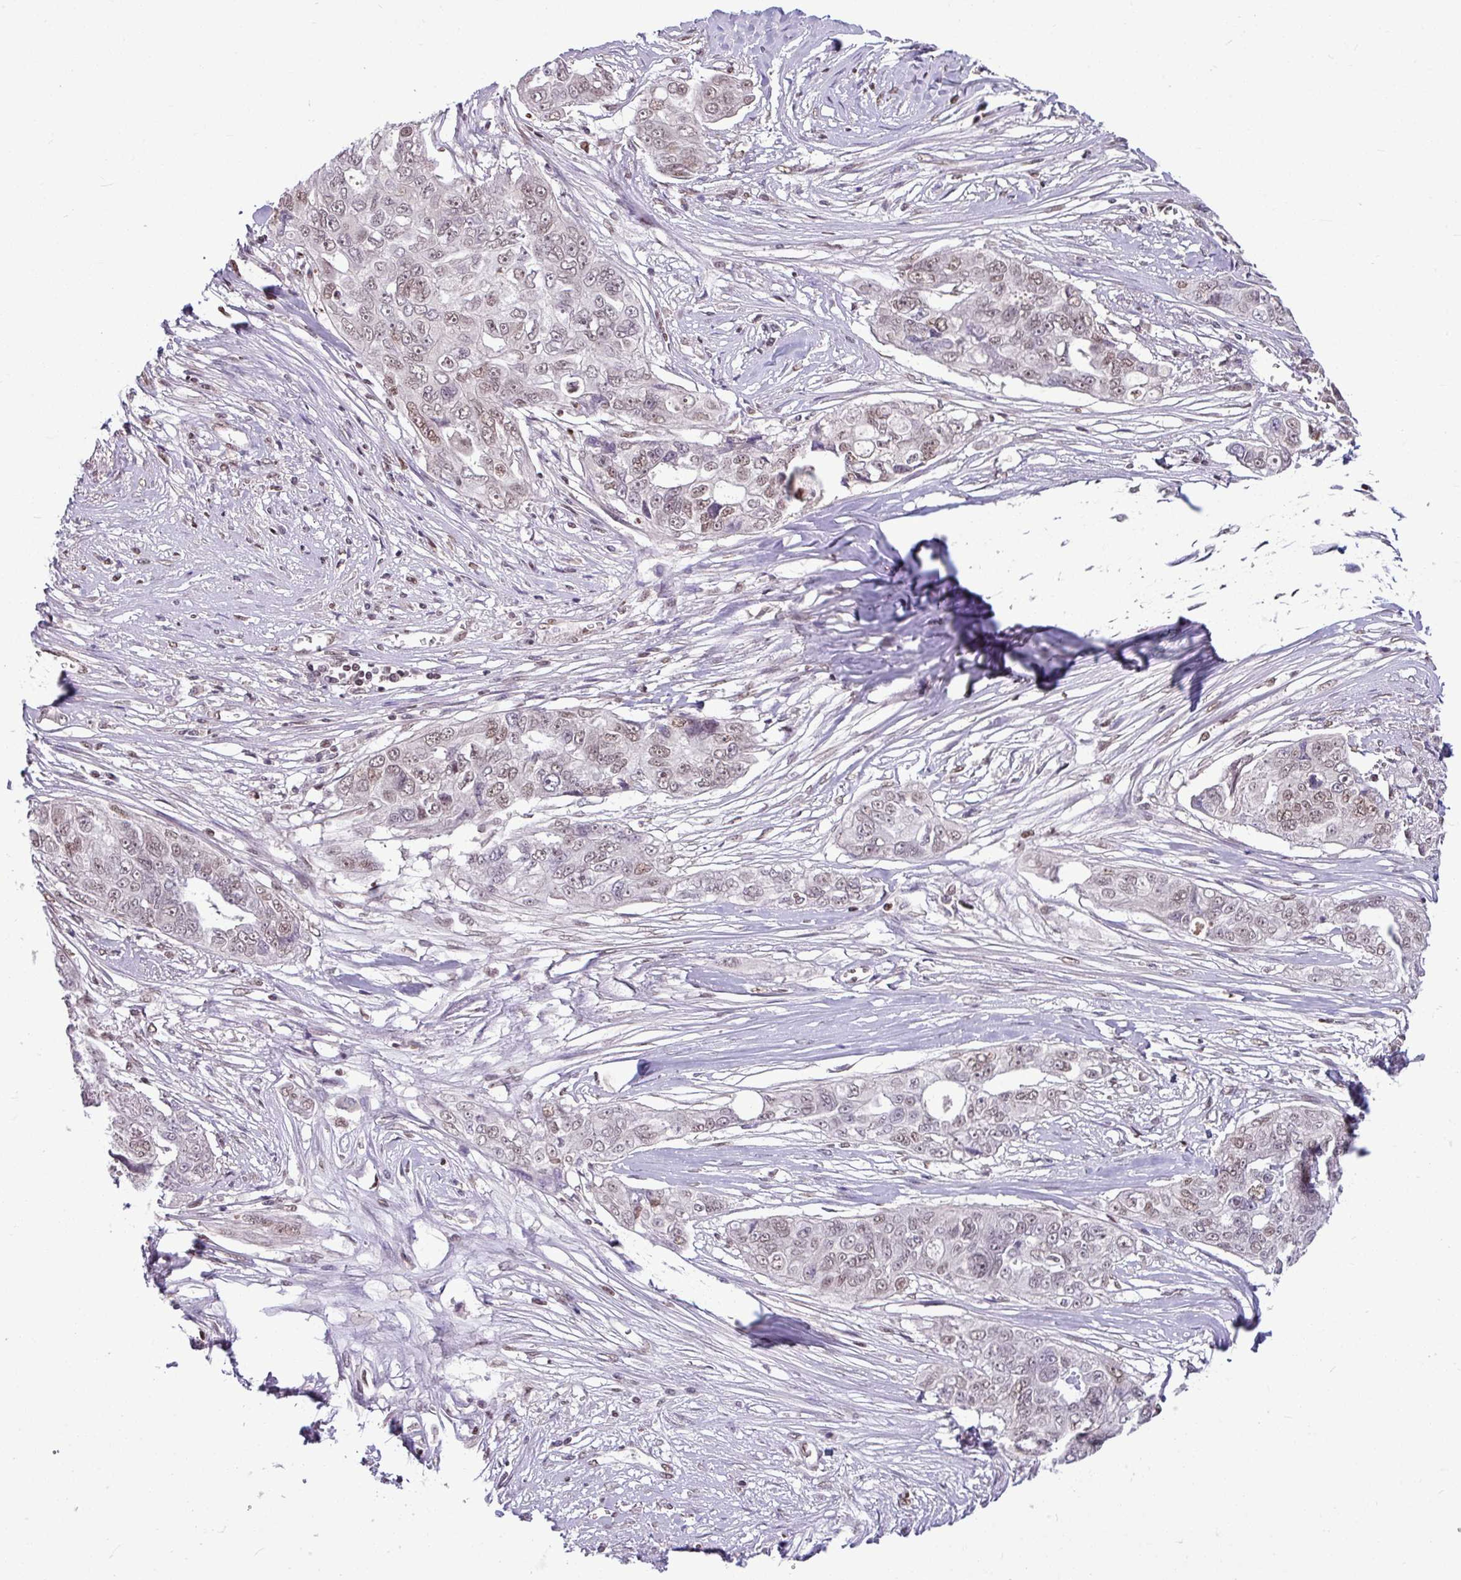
{"staining": {"intensity": "weak", "quantity": "25%-75%", "location": "nuclear"}, "tissue": "ovarian cancer", "cell_type": "Tumor cells", "image_type": "cancer", "snomed": [{"axis": "morphology", "description": "Carcinoma, endometroid"}, {"axis": "topography", "description": "Ovary"}], "caption": "Endometroid carcinoma (ovarian) tissue demonstrates weak nuclear expression in about 25%-75% of tumor cells", "gene": "TDG", "patient": {"sex": "female", "age": 70}}